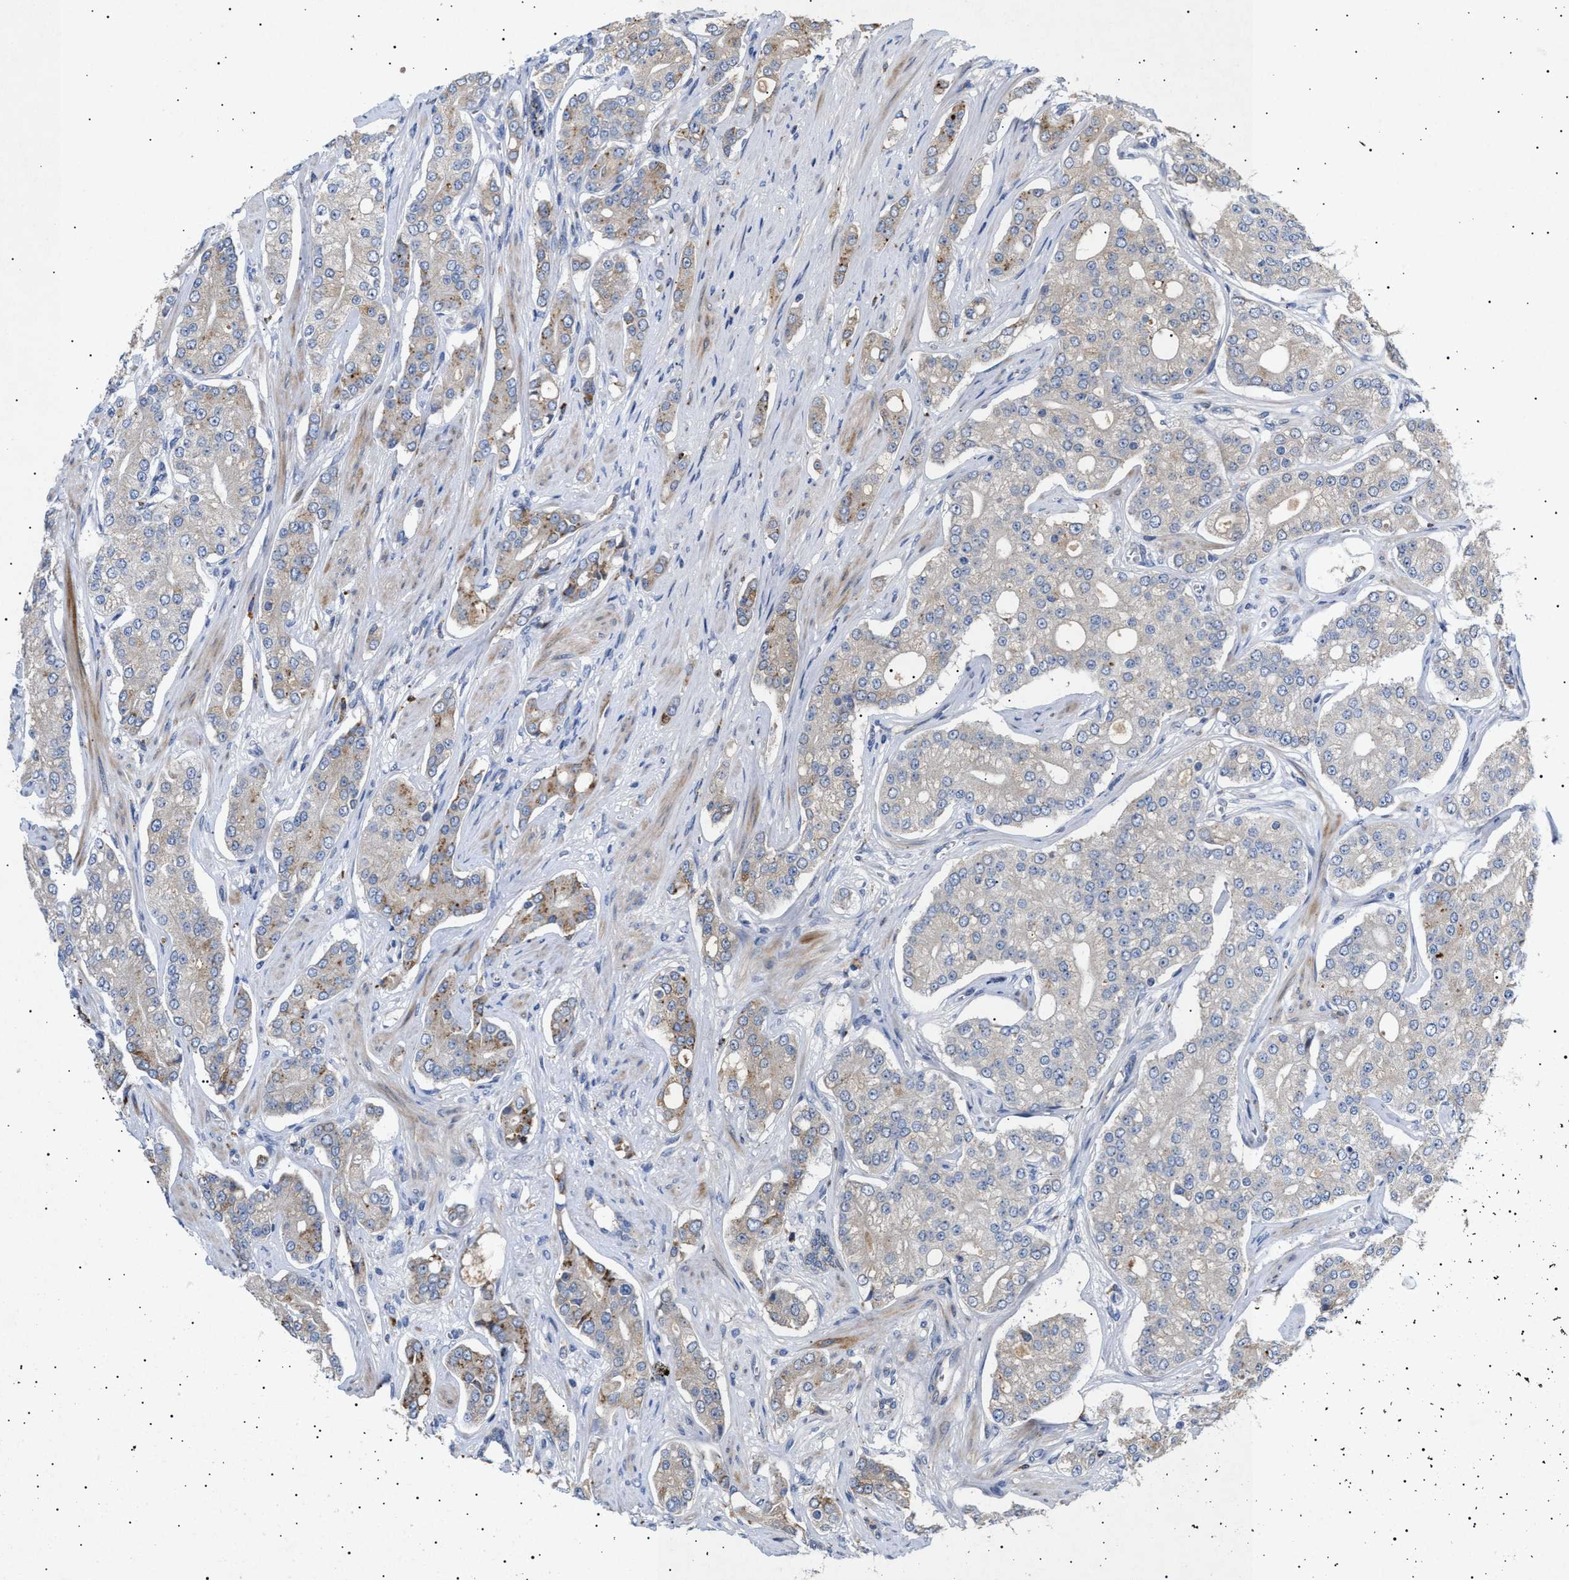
{"staining": {"intensity": "weak", "quantity": "25%-75%", "location": "cytoplasmic/membranous"}, "tissue": "prostate cancer", "cell_type": "Tumor cells", "image_type": "cancer", "snomed": [{"axis": "morphology", "description": "Adenocarcinoma, High grade"}, {"axis": "topography", "description": "Prostate"}], "caption": "Protein expression analysis of human high-grade adenocarcinoma (prostate) reveals weak cytoplasmic/membranous expression in about 25%-75% of tumor cells.", "gene": "SIRT5", "patient": {"sex": "male", "age": 71}}